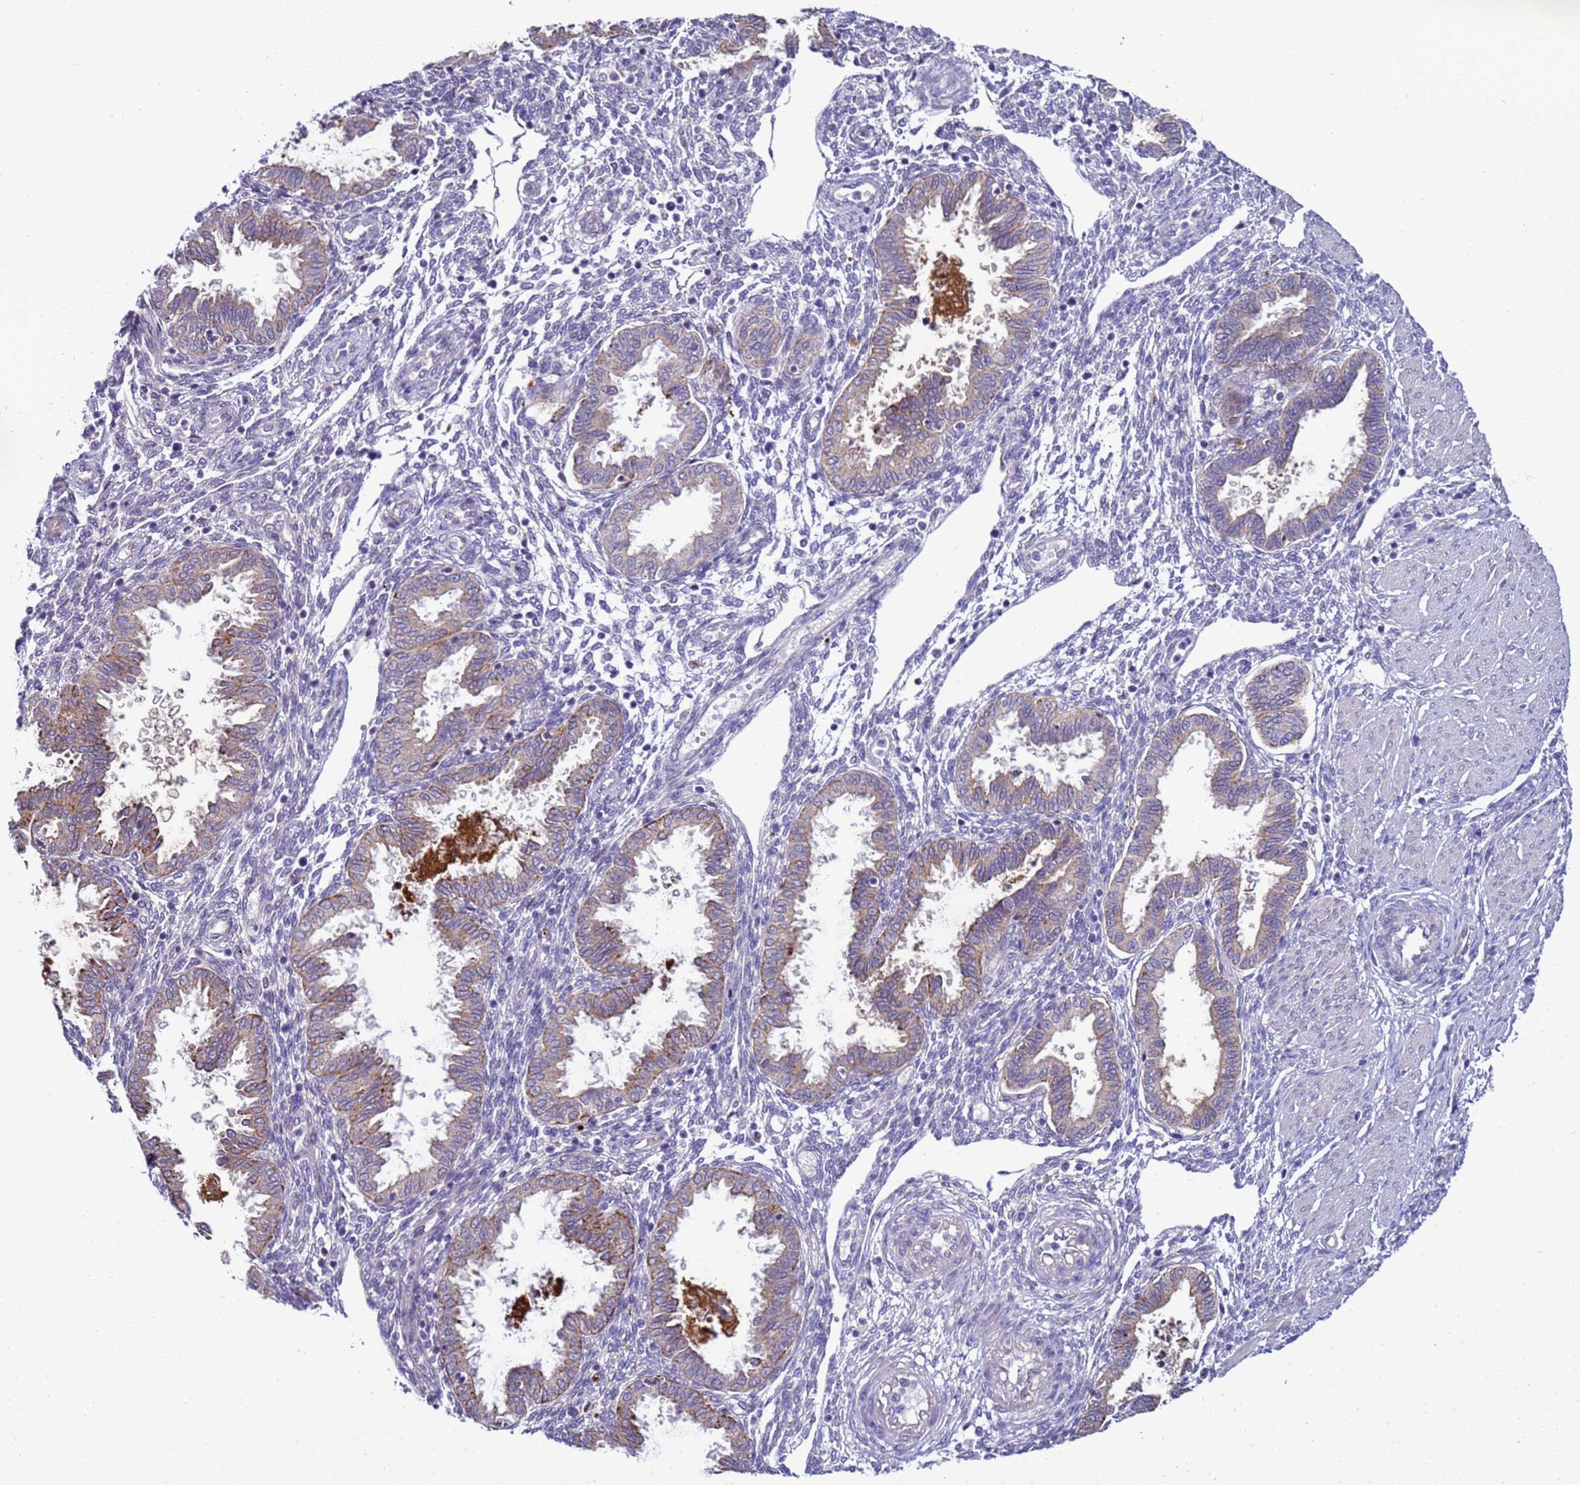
{"staining": {"intensity": "negative", "quantity": "none", "location": "none"}, "tissue": "endometrium", "cell_type": "Cells in endometrial stroma", "image_type": "normal", "snomed": [{"axis": "morphology", "description": "Normal tissue, NOS"}, {"axis": "topography", "description": "Endometrium"}], "caption": "This is an immunohistochemistry (IHC) image of unremarkable human endometrium. There is no staining in cells in endometrial stroma.", "gene": "NAT1", "patient": {"sex": "female", "age": 33}}